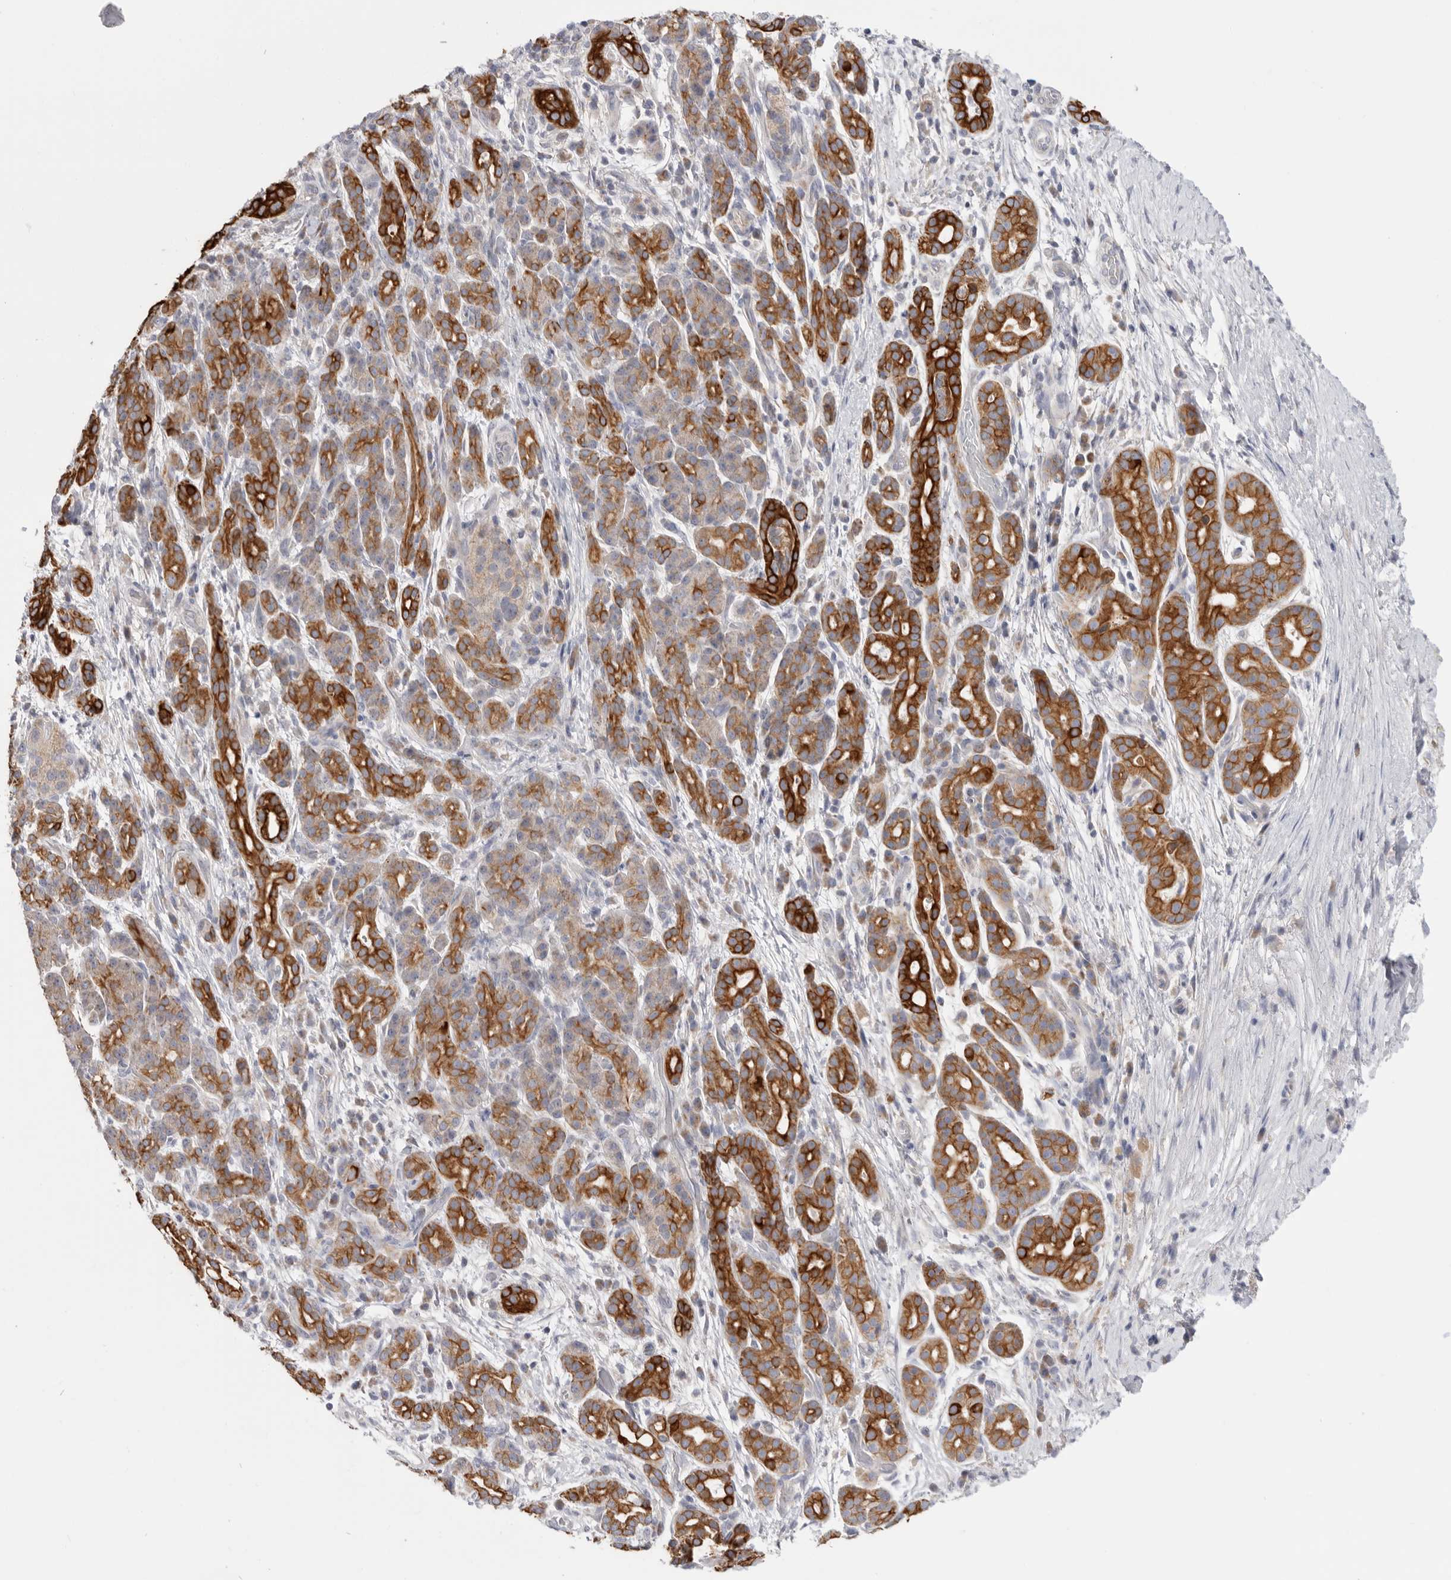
{"staining": {"intensity": "strong", "quantity": "25%-75%", "location": "cytoplasmic/membranous"}, "tissue": "pancreatic cancer", "cell_type": "Tumor cells", "image_type": "cancer", "snomed": [{"axis": "morphology", "description": "Adenocarcinoma, NOS"}, {"axis": "topography", "description": "Pancreas"}], "caption": "A high-resolution micrograph shows IHC staining of pancreatic adenocarcinoma, which demonstrates strong cytoplasmic/membranous expression in about 25%-75% of tumor cells.", "gene": "MTFR1L", "patient": {"sex": "male", "age": 72}}